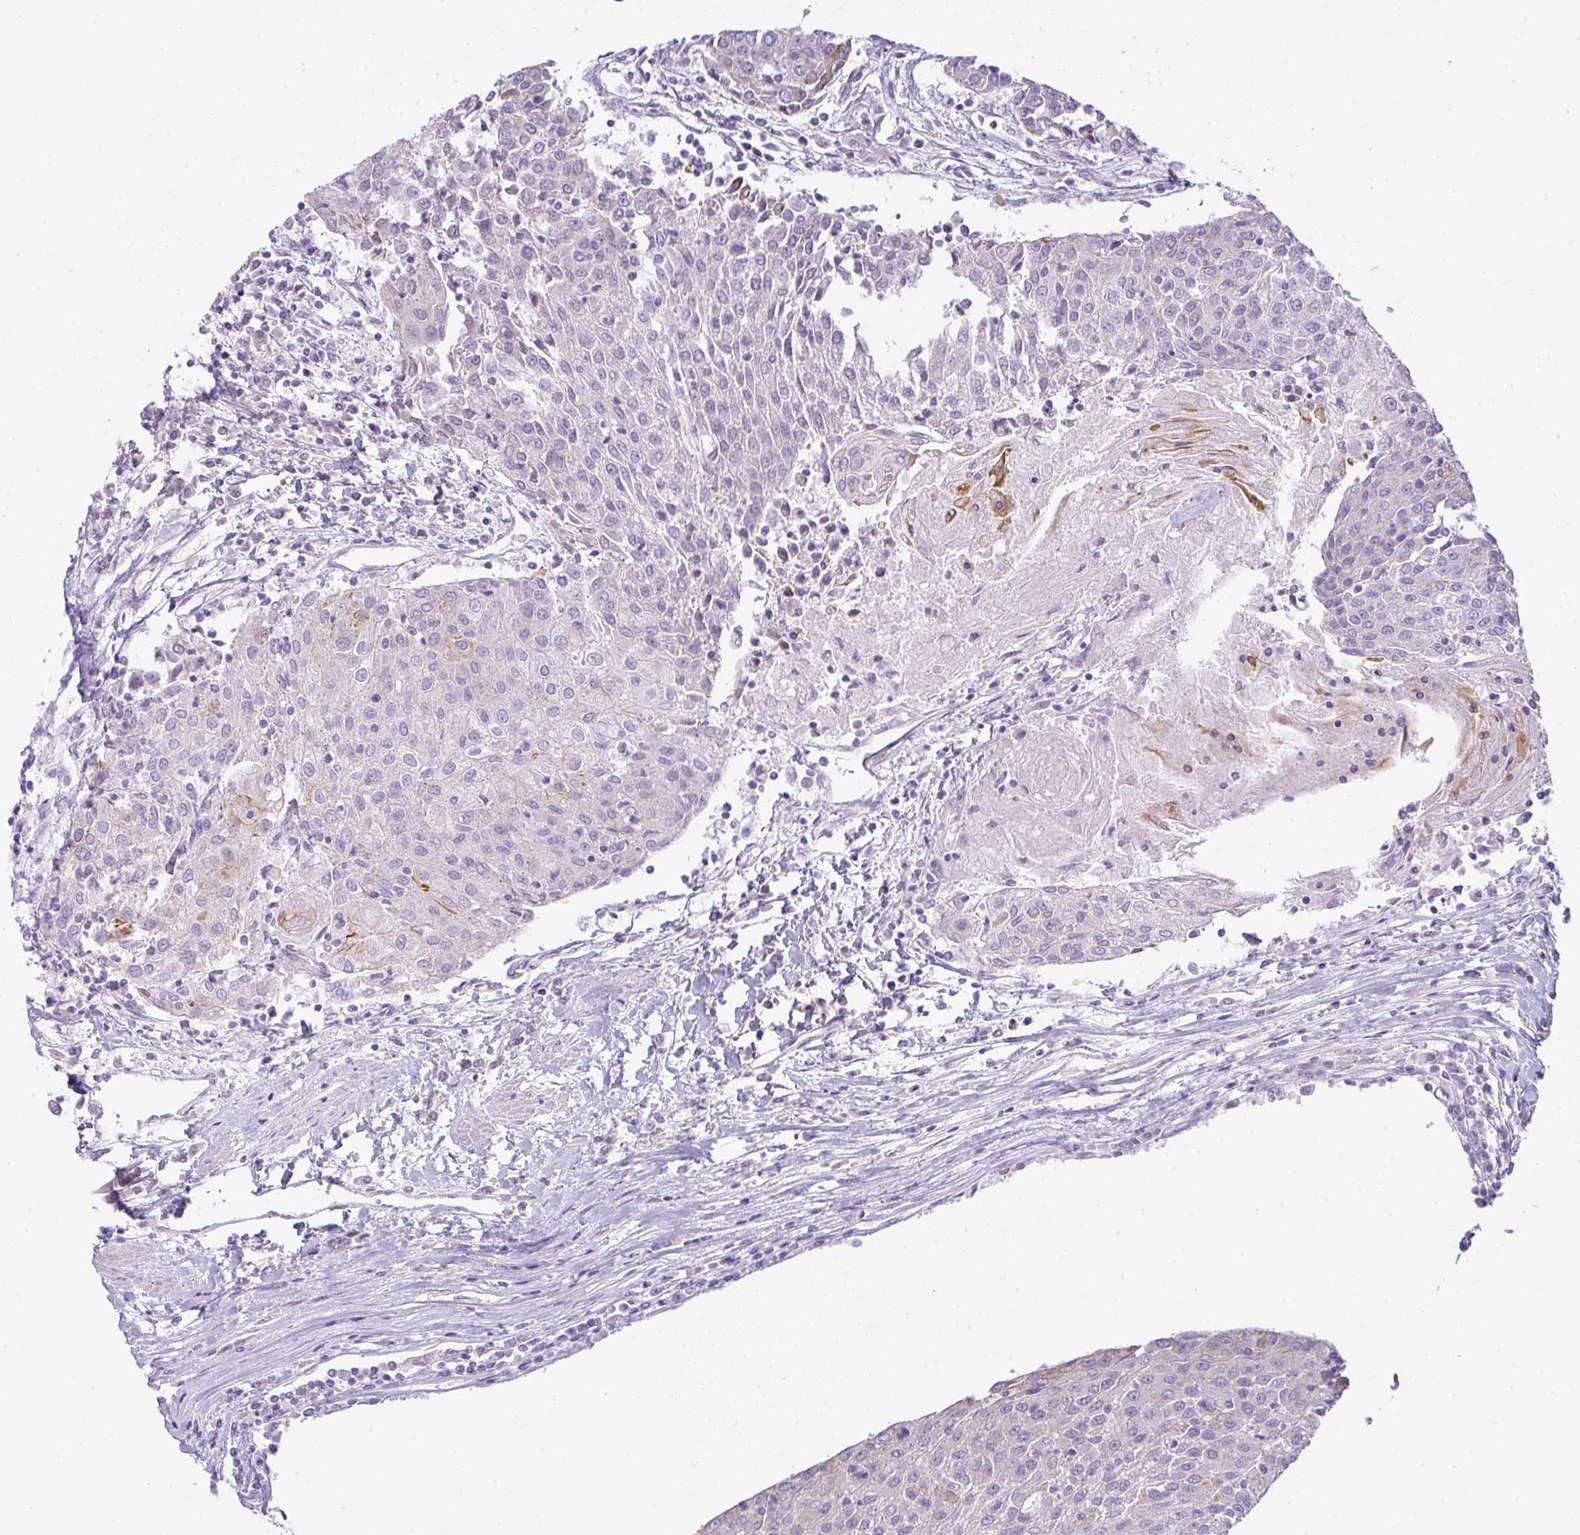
{"staining": {"intensity": "negative", "quantity": "none", "location": "none"}, "tissue": "urothelial cancer", "cell_type": "Tumor cells", "image_type": "cancer", "snomed": [{"axis": "morphology", "description": "Urothelial carcinoma, High grade"}, {"axis": "topography", "description": "Urinary bladder"}], "caption": "DAB immunohistochemical staining of urothelial cancer shows no significant expression in tumor cells.", "gene": "SIRPB2", "patient": {"sex": "female", "age": 85}}